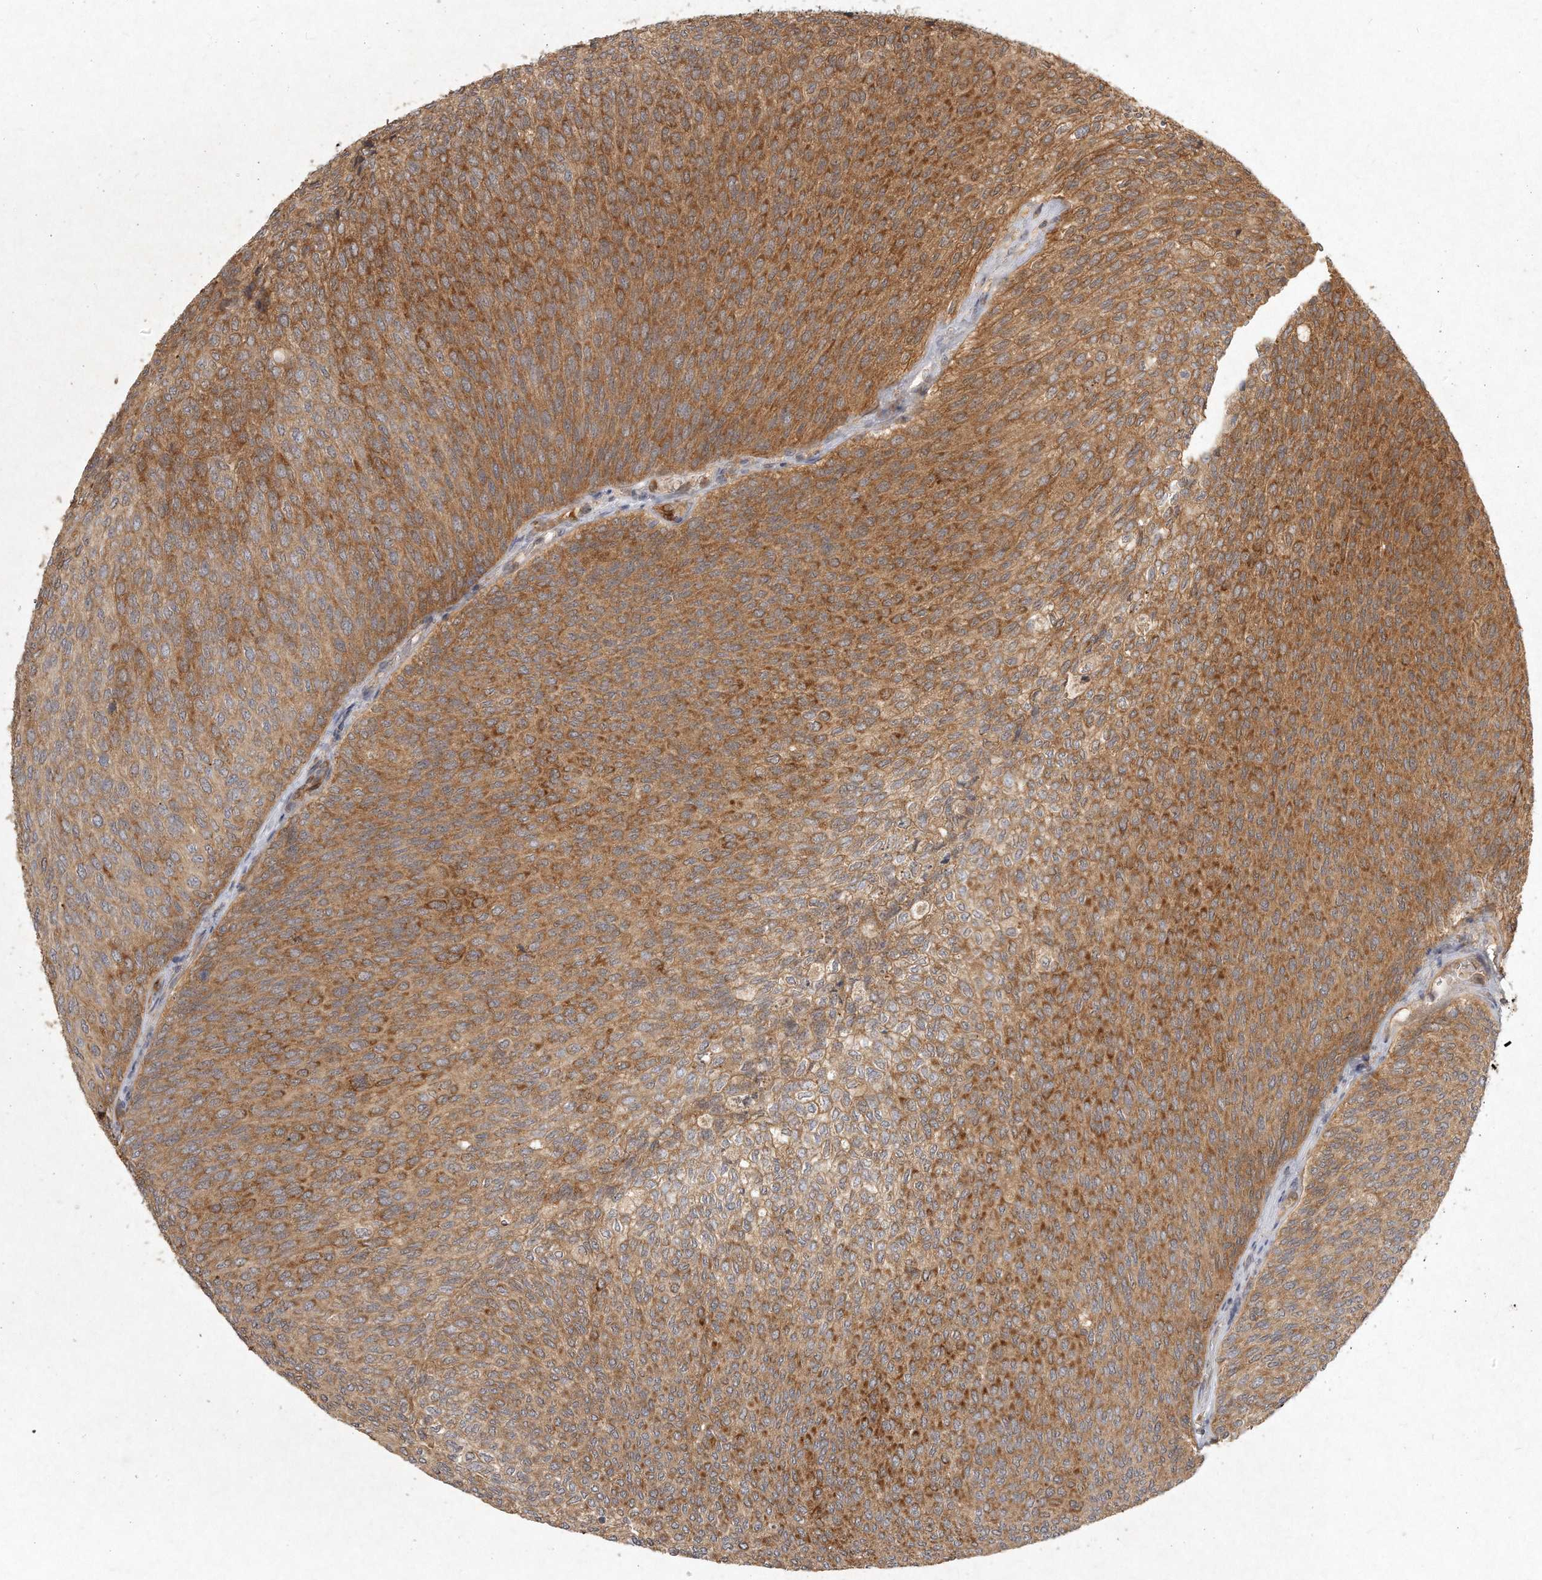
{"staining": {"intensity": "moderate", "quantity": ">75%", "location": "cytoplasmic/membranous"}, "tissue": "urothelial cancer", "cell_type": "Tumor cells", "image_type": "cancer", "snomed": [{"axis": "morphology", "description": "Urothelial carcinoma, Low grade"}, {"axis": "topography", "description": "Urinary bladder"}], "caption": "Immunohistochemistry of urothelial cancer demonstrates medium levels of moderate cytoplasmic/membranous staining in about >75% of tumor cells. (DAB (3,3'-diaminobenzidine) IHC with brightfield microscopy, high magnification).", "gene": "LGALS8", "patient": {"sex": "female", "age": 79}}